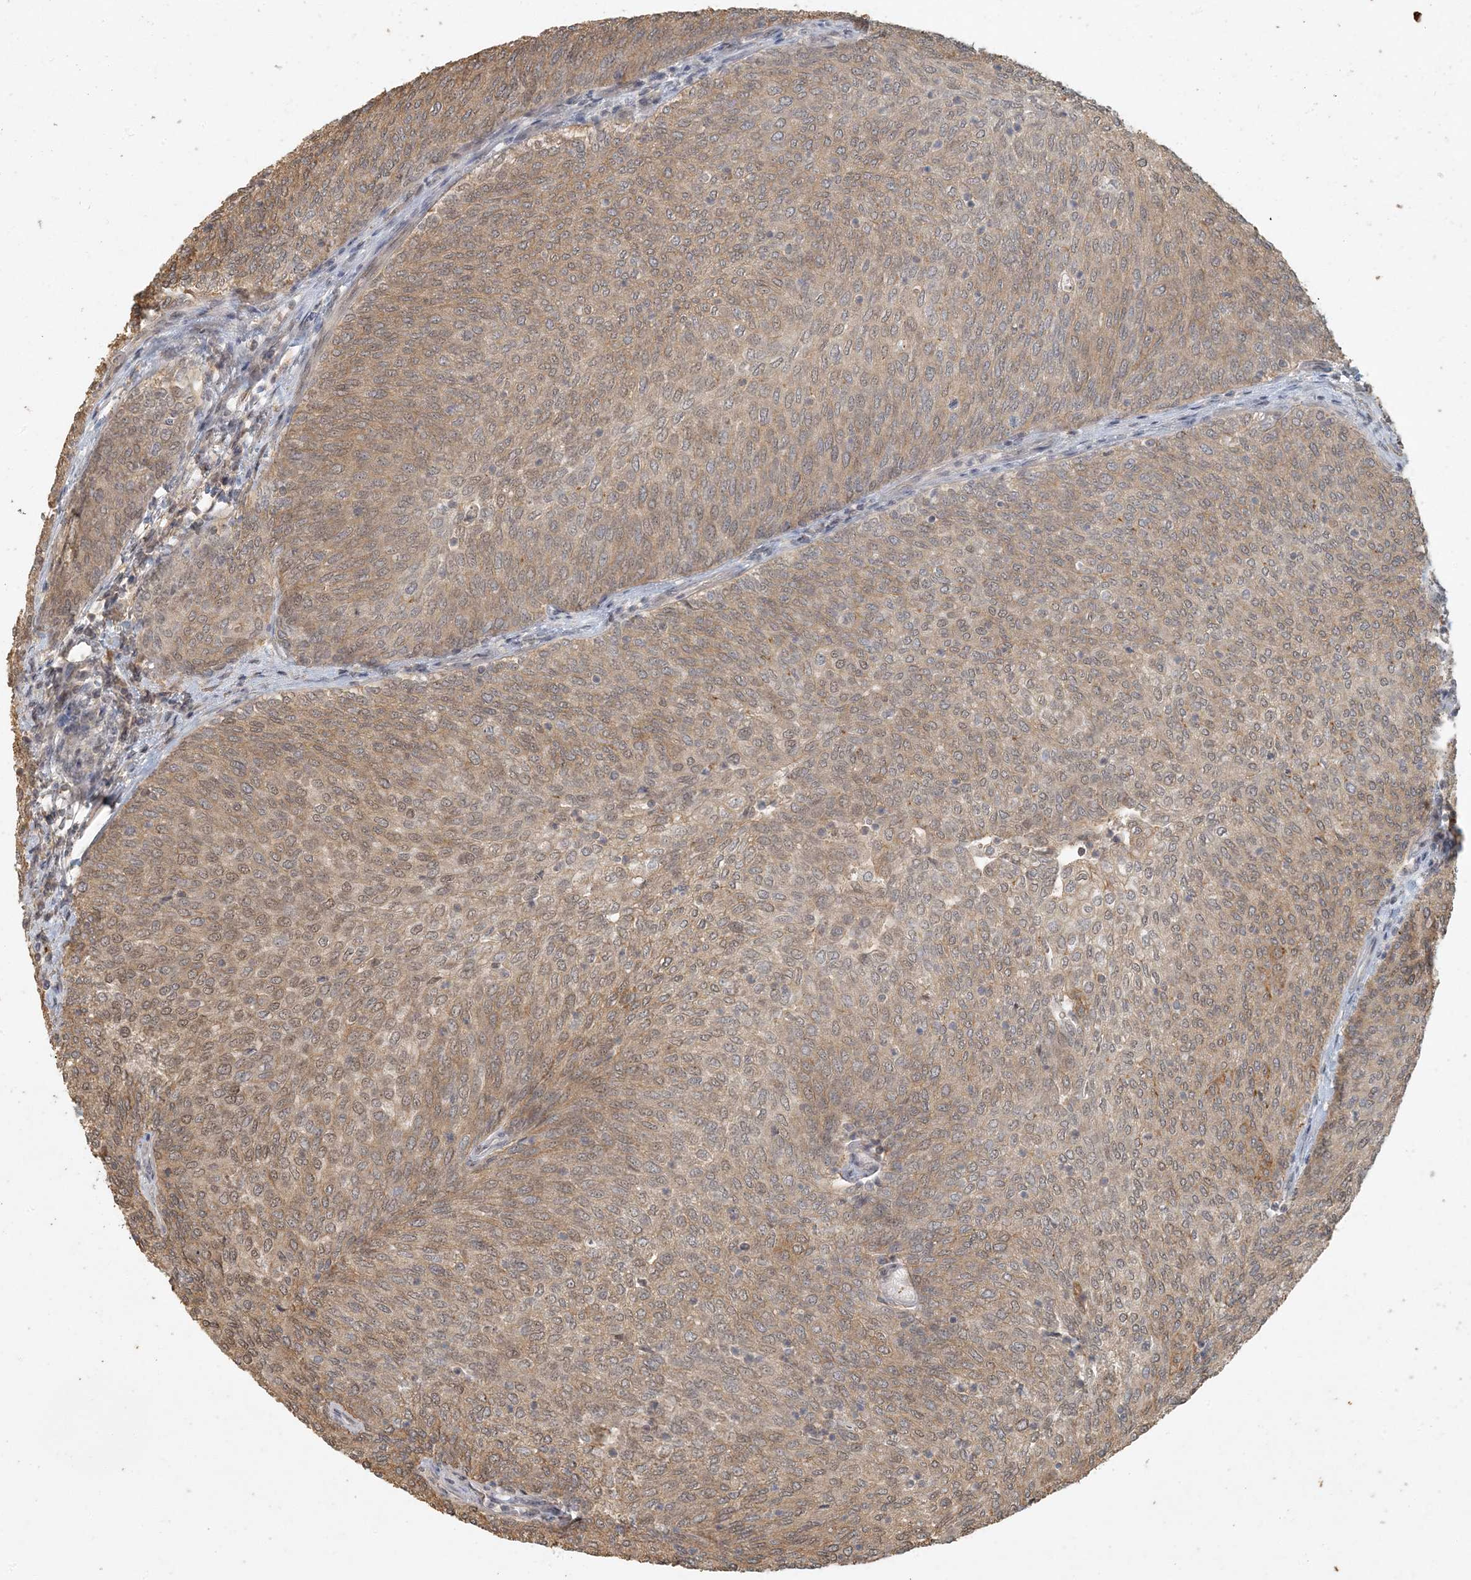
{"staining": {"intensity": "moderate", "quantity": ">75%", "location": "cytoplasmic/membranous"}, "tissue": "urothelial cancer", "cell_type": "Tumor cells", "image_type": "cancer", "snomed": [{"axis": "morphology", "description": "Urothelial carcinoma, Low grade"}, {"axis": "topography", "description": "Urinary bladder"}], "caption": "Urothelial carcinoma (low-grade) tissue exhibits moderate cytoplasmic/membranous positivity in about >75% of tumor cells, visualized by immunohistochemistry. (DAB (3,3'-diaminobenzidine) IHC with brightfield microscopy, high magnification).", "gene": "AK9", "patient": {"sex": "female", "age": 79}}